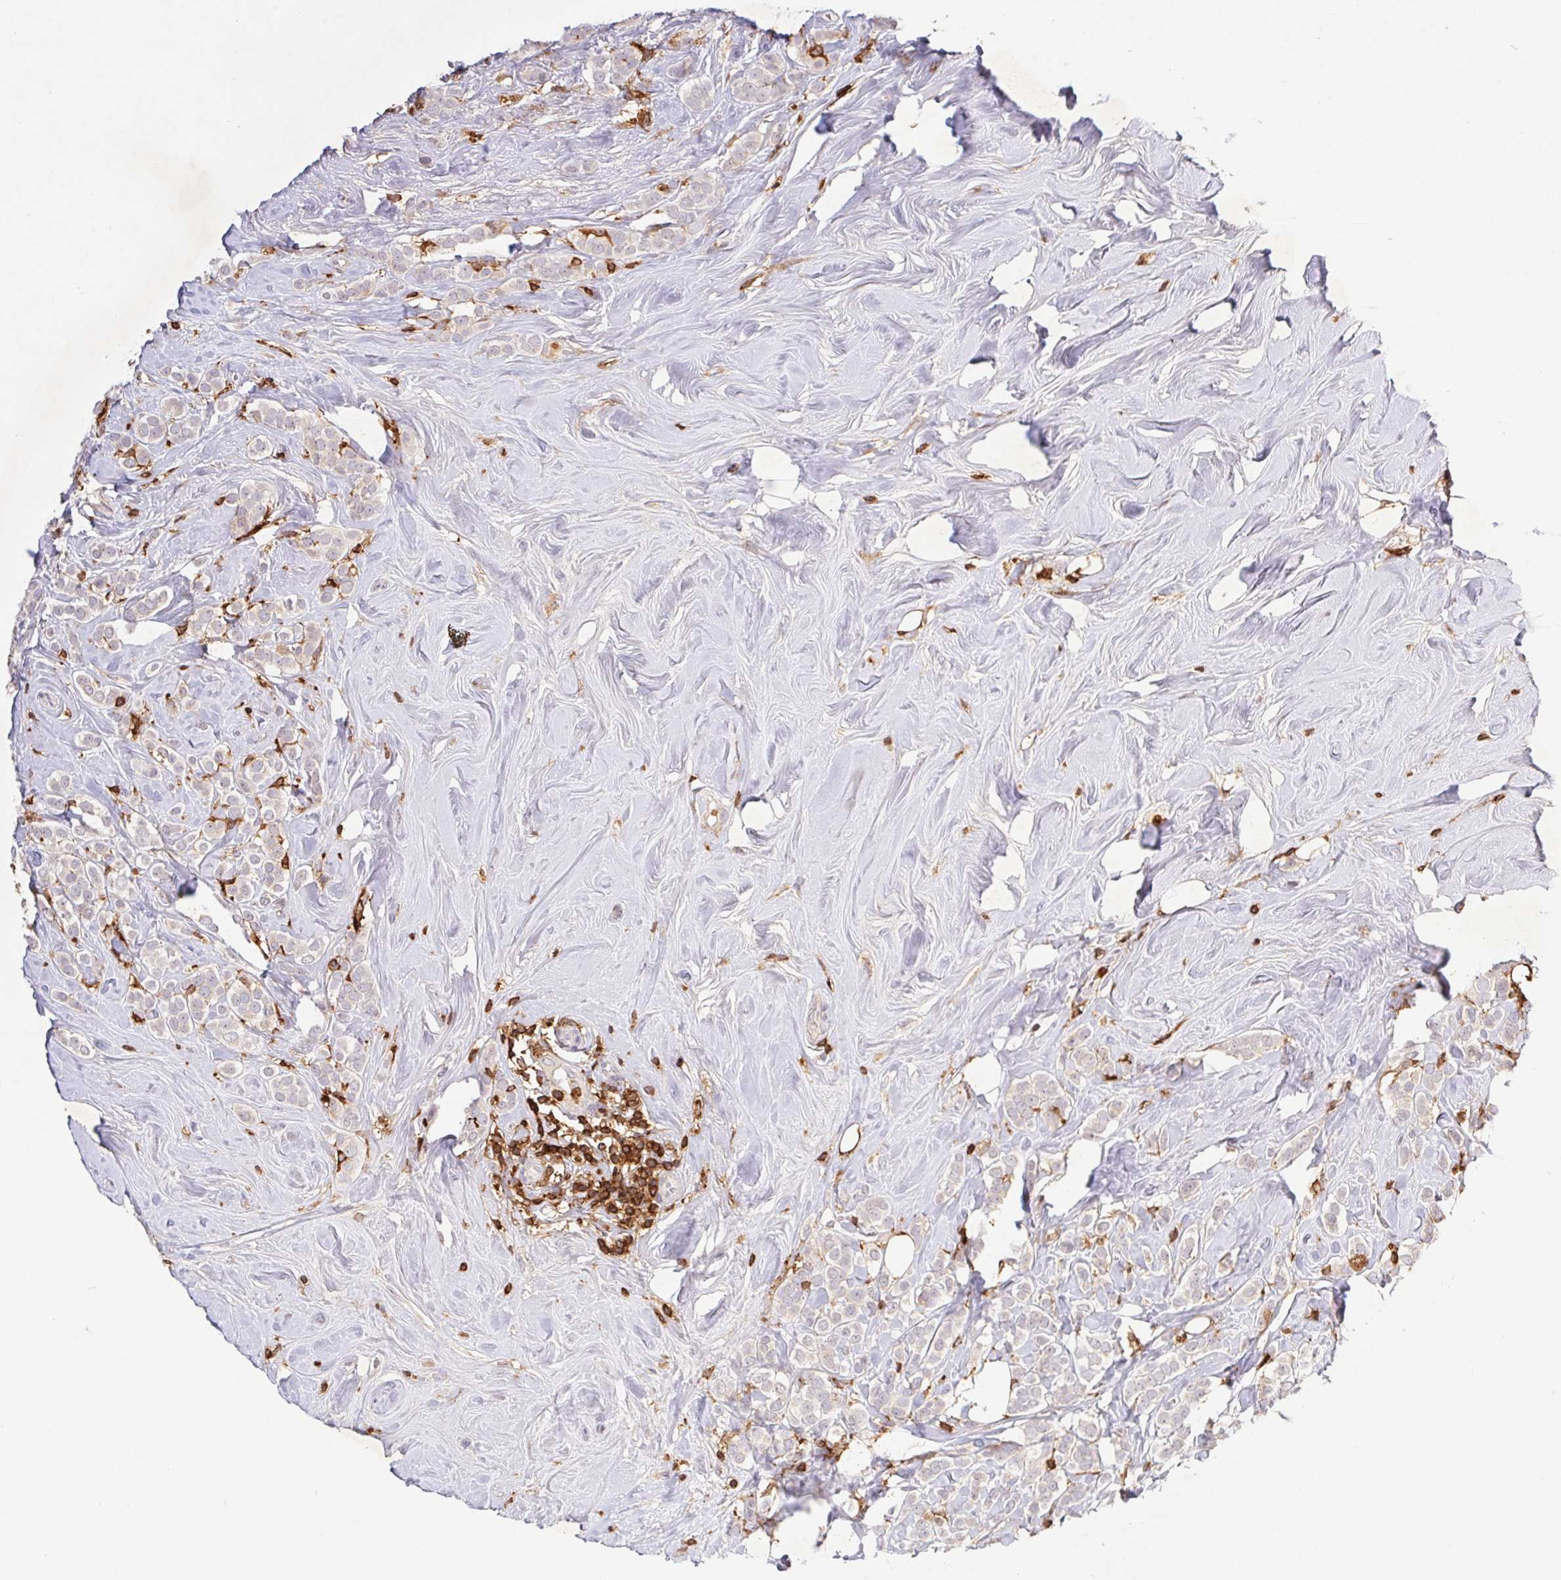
{"staining": {"intensity": "negative", "quantity": "none", "location": "none"}, "tissue": "breast cancer", "cell_type": "Tumor cells", "image_type": "cancer", "snomed": [{"axis": "morphology", "description": "Lobular carcinoma"}, {"axis": "topography", "description": "Breast"}], "caption": "Immunohistochemistry histopathology image of lobular carcinoma (breast) stained for a protein (brown), which shows no expression in tumor cells. (DAB (3,3'-diaminobenzidine) immunohistochemistry, high magnification).", "gene": "APBB1IP", "patient": {"sex": "female", "age": 49}}